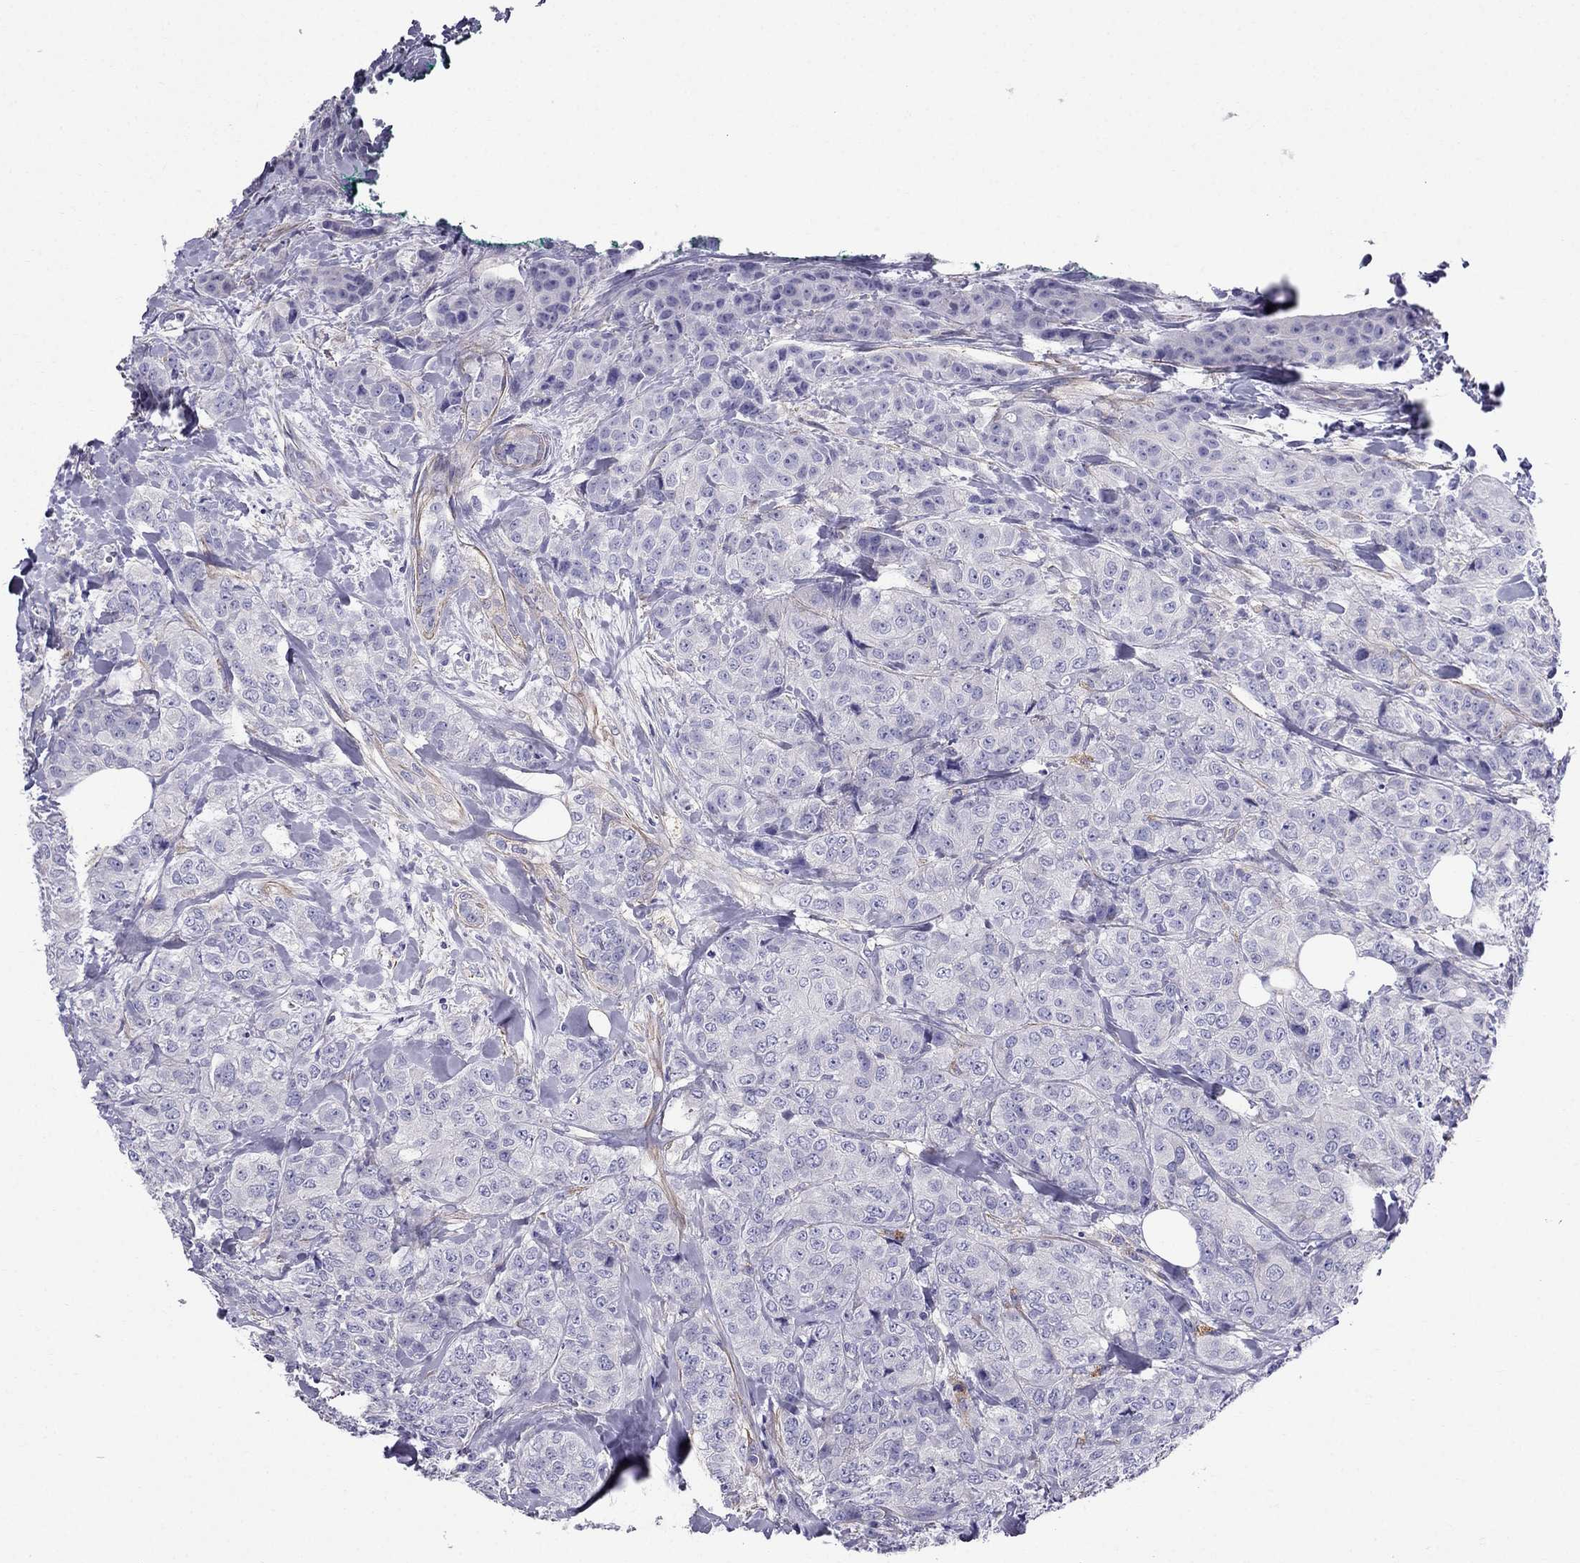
{"staining": {"intensity": "negative", "quantity": "none", "location": "none"}, "tissue": "breast cancer", "cell_type": "Tumor cells", "image_type": "cancer", "snomed": [{"axis": "morphology", "description": "Duct carcinoma"}, {"axis": "topography", "description": "Breast"}], "caption": "Breast infiltrating ductal carcinoma was stained to show a protein in brown. There is no significant expression in tumor cells.", "gene": "GPR50", "patient": {"sex": "female", "age": 43}}